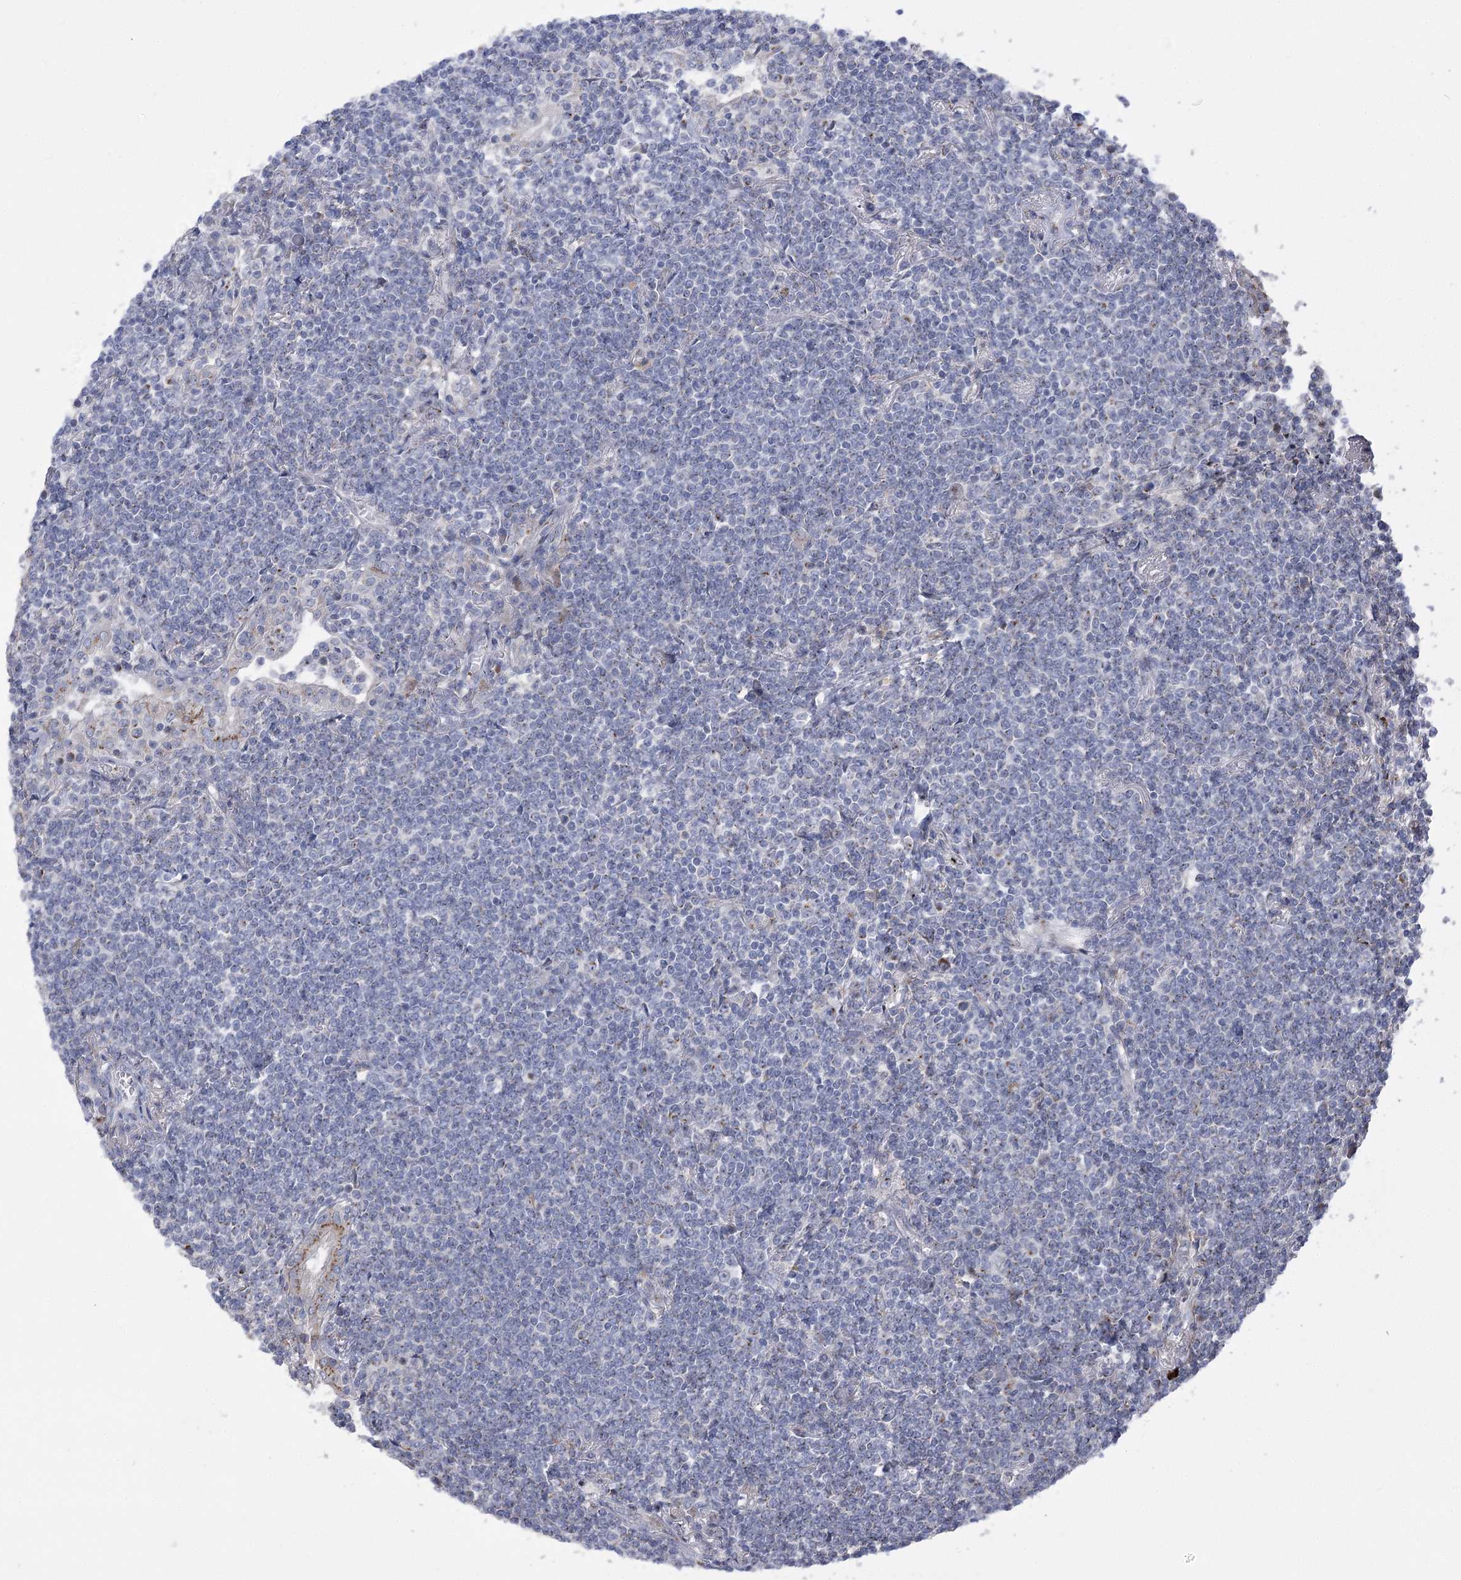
{"staining": {"intensity": "negative", "quantity": "none", "location": "none"}, "tissue": "lymphoma", "cell_type": "Tumor cells", "image_type": "cancer", "snomed": [{"axis": "morphology", "description": "Malignant lymphoma, non-Hodgkin's type, Low grade"}, {"axis": "topography", "description": "Lung"}], "caption": "Lymphoma was stained to show a protein in brown. There is no significant positivity in tumor cells.", "gene": "NME7", "patient": {"sex": "female", "age": 71}}